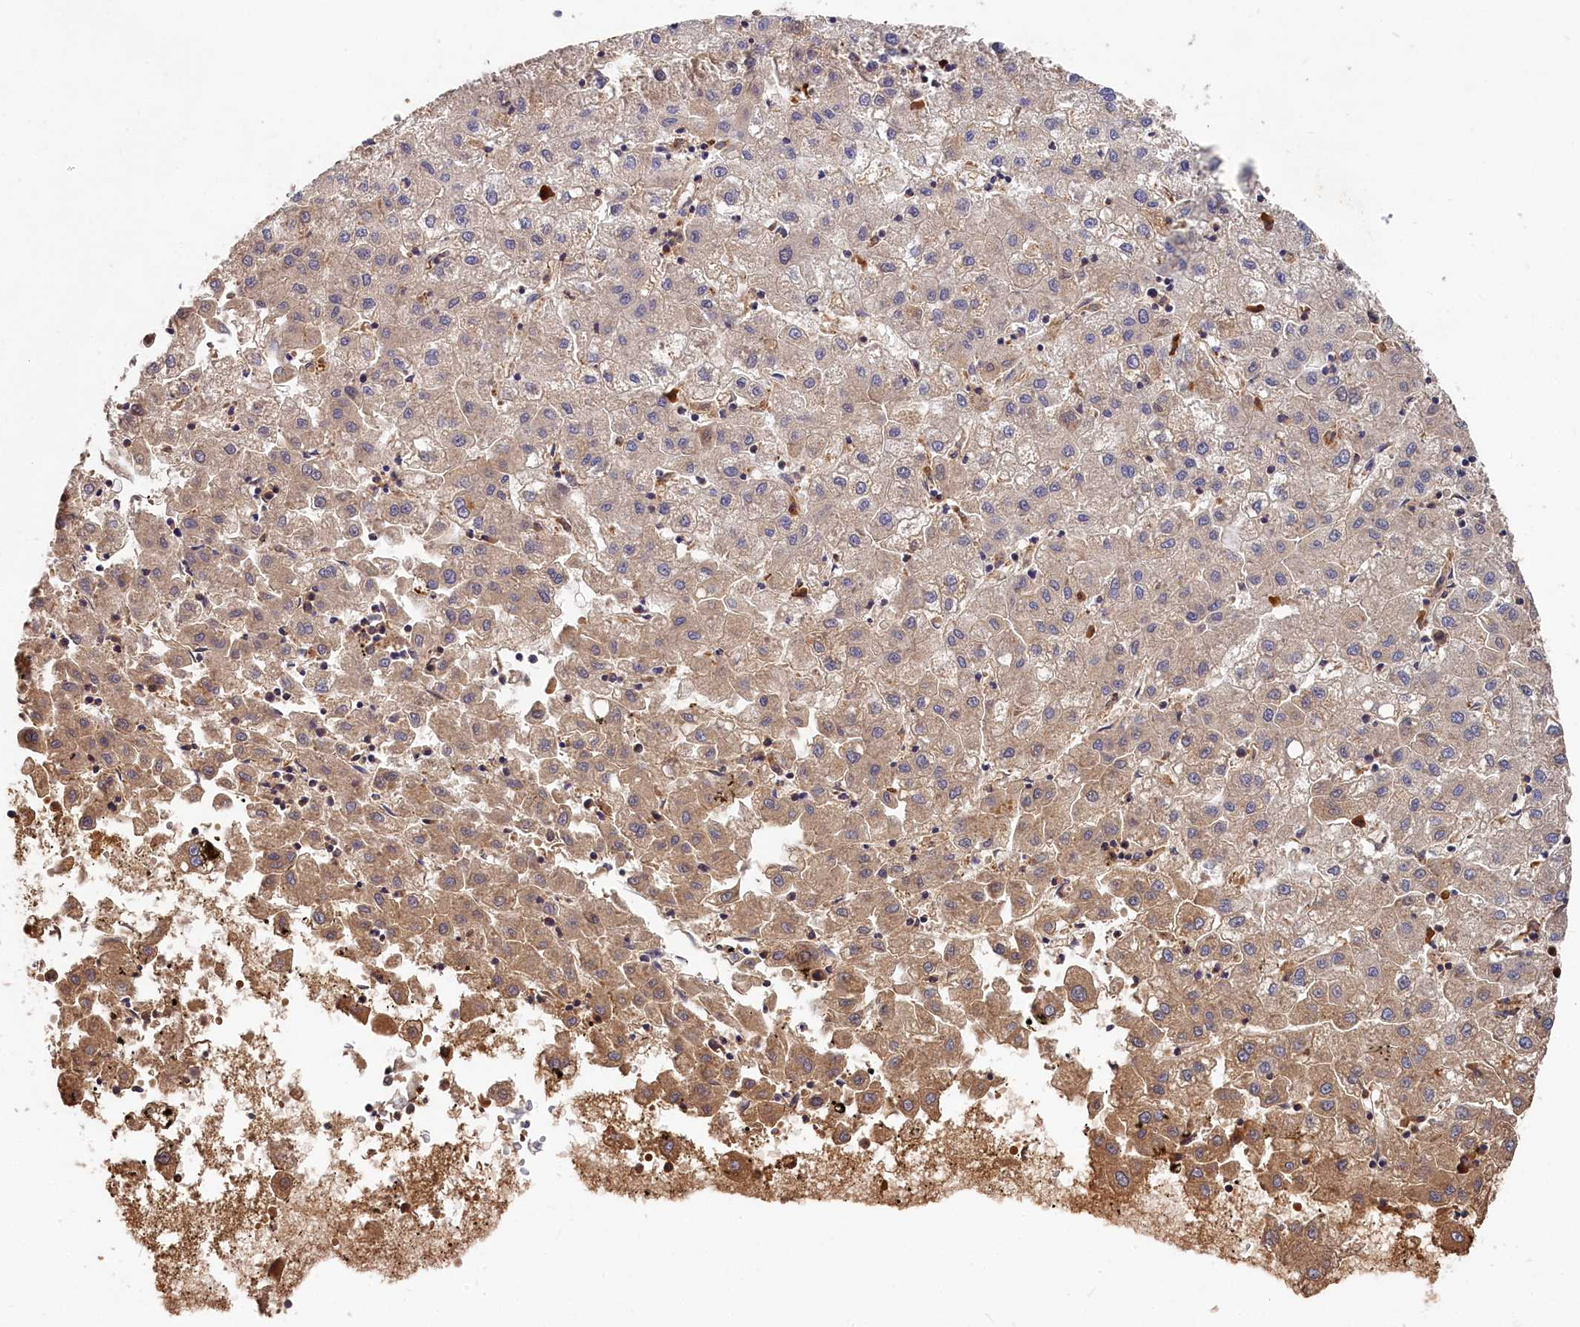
{"staining": {"intensity": "weak", "quantity": "25%-75%", "location": "cytoplasmic/membranous"}, "tissue": "liver cancer", "cell_type": "Tumor cells", "image_type": "cancer", "snomed": [{"axis": "morphology", "description": "Carcinoma, Hepatocellular, NOS"}, {"axis": "topography", "description": "Liver"}], "caption": "Tumor cells display low levels of weak cytoplasmic/membranous positivity in approximately 25%-75% of cells in liver cancer.", "gene": "DHRS11", "patient": {"sex": "male", "age": 72}}